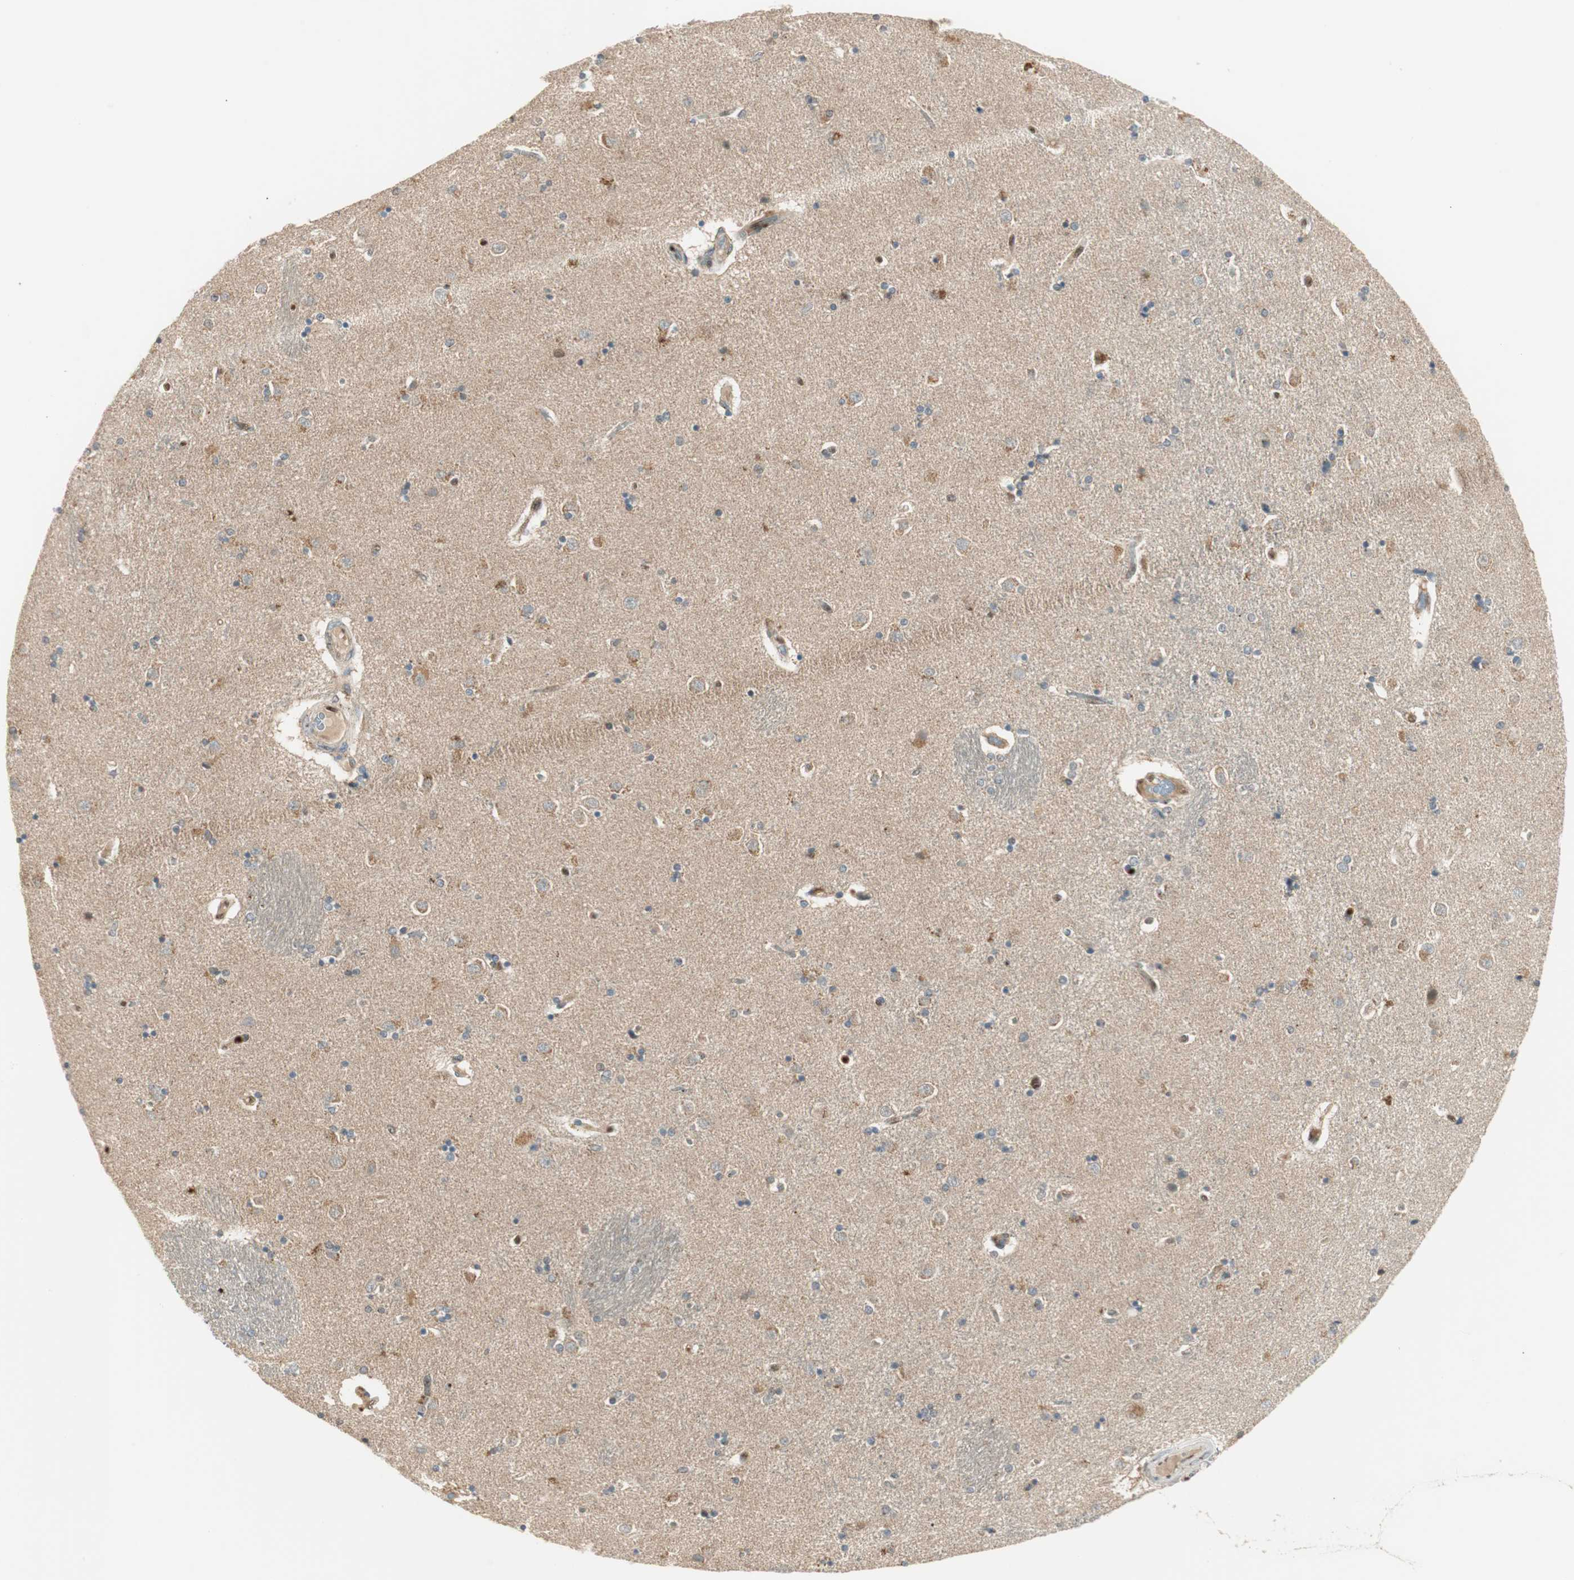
{"staining": {"intensity": "weak", "quantity": "25%-75%", "location": "nuclear"}, "tissue": "caudate", "cell_type": "Glial cells", "image_type": "normal", "snomed": [{"axis": "morphology", "description": "Normal tissue, NOS"}, {"axis": "topography", "description": "Lateral ventricle wall"}], "caption": "Caudate stained with immunohistochemistry (IHC) reveals weak nuclear expression in about 25%-75% of glial cells. (Stains: DAB (3,3'-diaminobenzidine) in brown, nuclei in blue, Microscopy: brightfield microscopy at high magnification).", "gene": "LTA4H", "patient": {"sex": "female", "age": 54}}